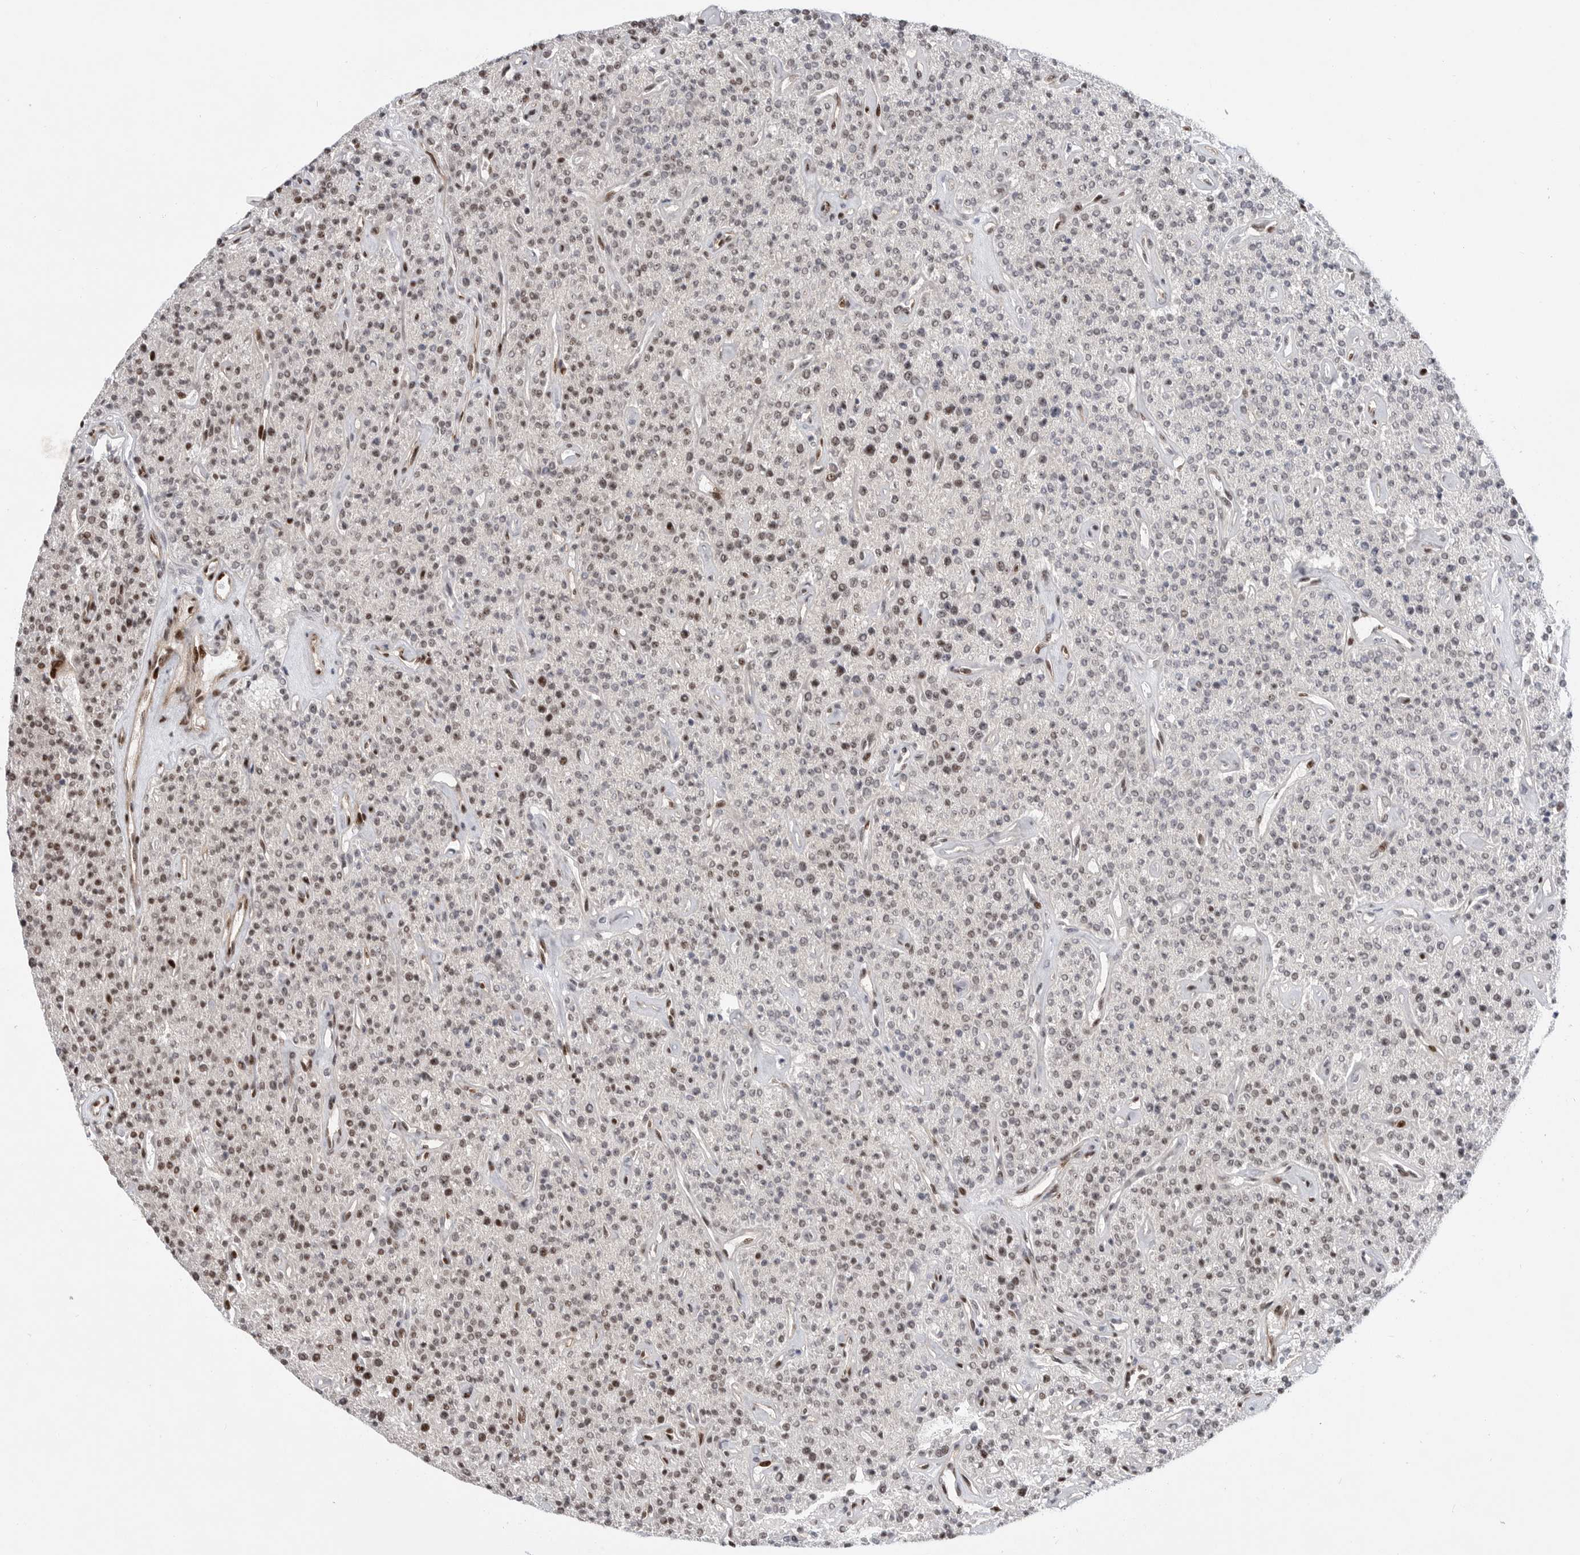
{"staining": {"intensity": "strong", "quantity": "25%-75%", "location": "nuclear"}, "tissue": "parathyroid gland", "cell_type": "Glandular cells", "image_type": "normal", "snomed": [{"axis": "morphology", "description": "Normal tissue, NOS"}, {"axis": "topography", "description": "Parathyroid gland"}], "caption": "The photomicrograph exhibits staining of benign parathyroid gland, revealing strong nuclear protein expression (brown color) within glandular cells. Nuclei are stained in blue.", "gene": "GPATCH2", "patient": {"sex": "male", "age": 46}}